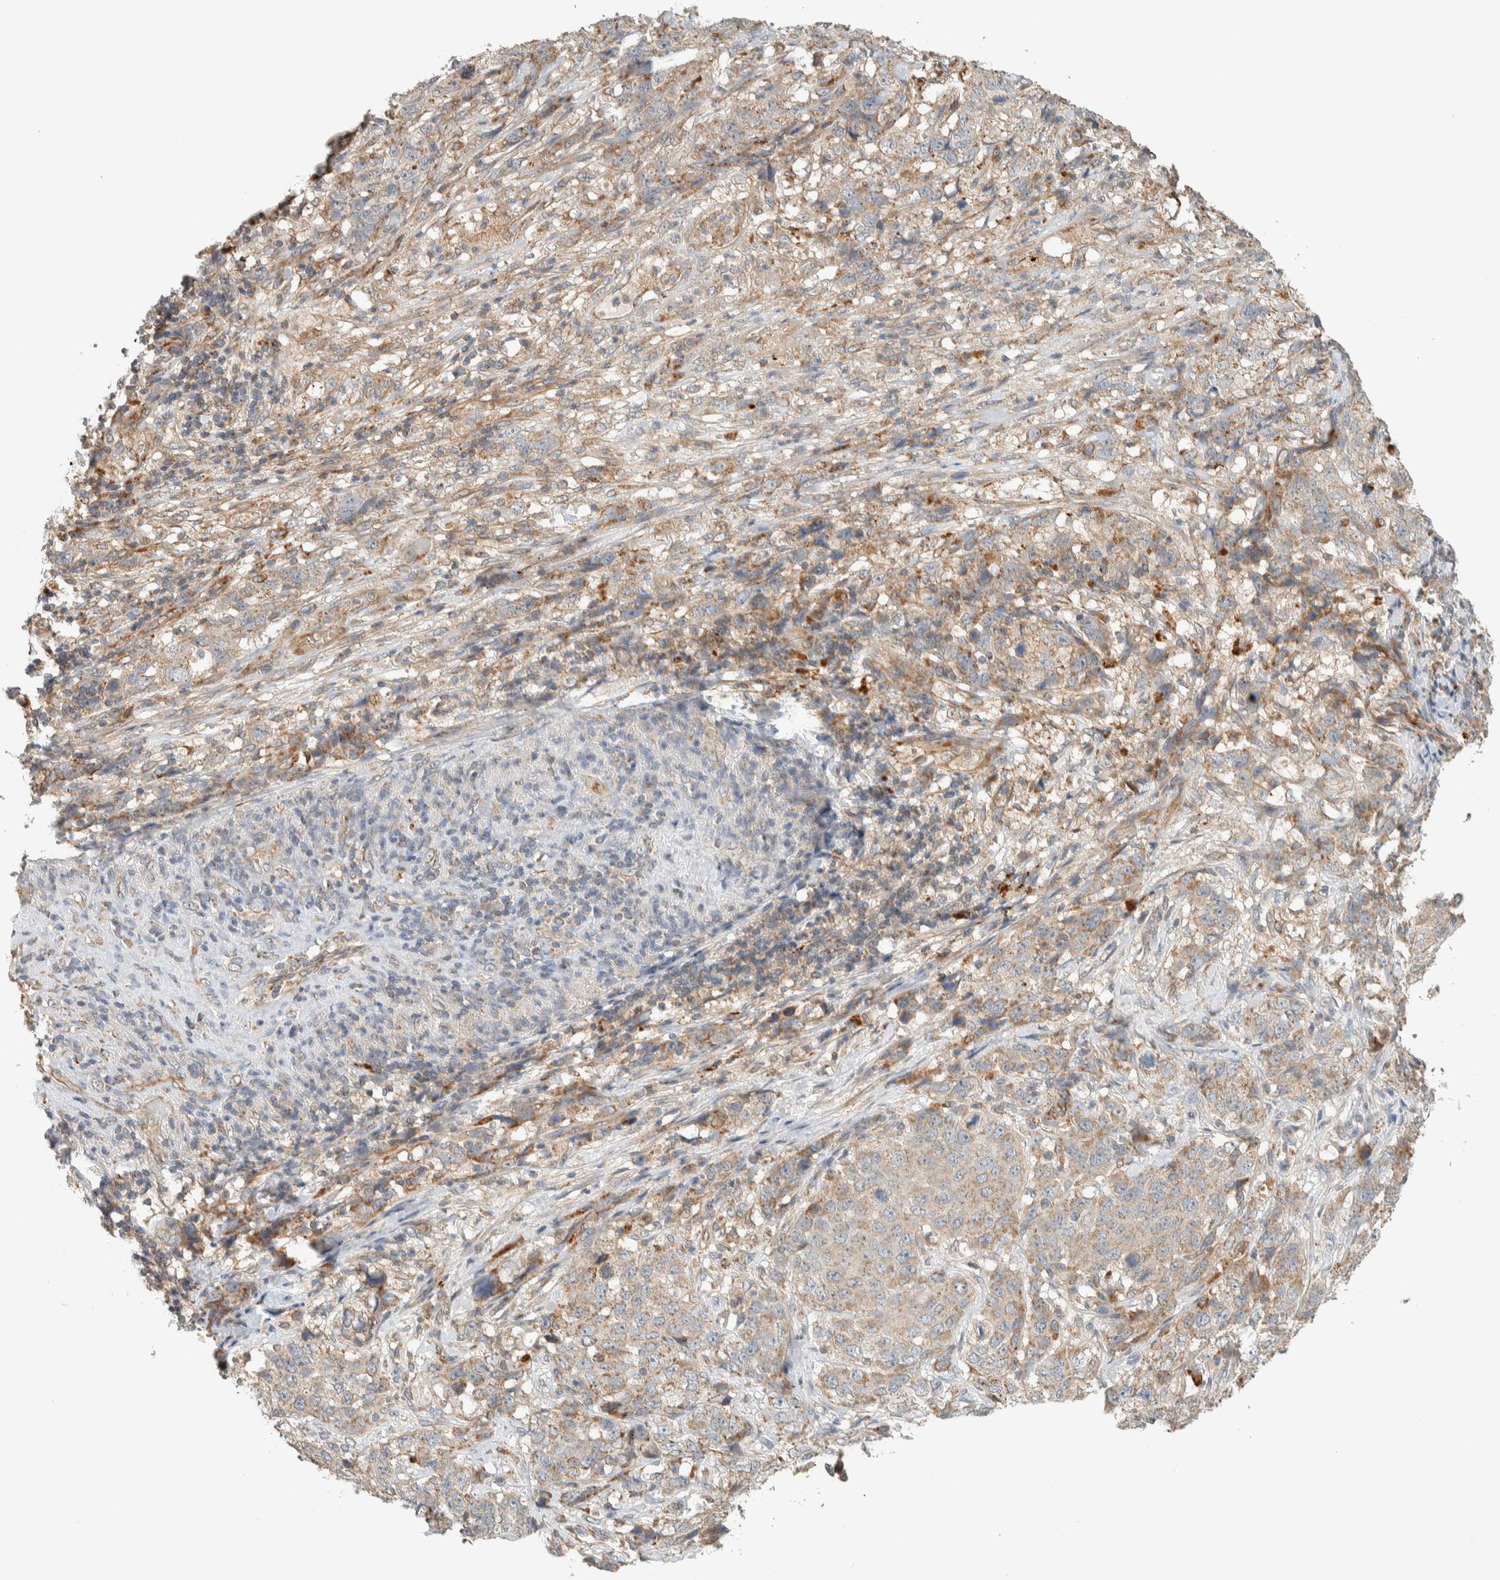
{"staining": {"intensity": "moderate", "quantity": "<25%", "location": "cytoplasmic/membranous"}, "tissue": "stomach cancer", "cell_type": "Tumor cells", "image_type": "cancer", "snomed": [{"axis": "morphology", "description": "Adenocarcinoma, NOS"}, {"axis": "topography", "description": "Stomach"}], "caption": "An image of human adenocarcinoma (stomach) stained for a protein exhibits moderate cytoplasmic/membranous brown staining in tumor cells. (Brightfield microscopy of DAB IHC at high magnification).", "gene": "PDE7B", "patient": {"sex": "male", "age": 48}}